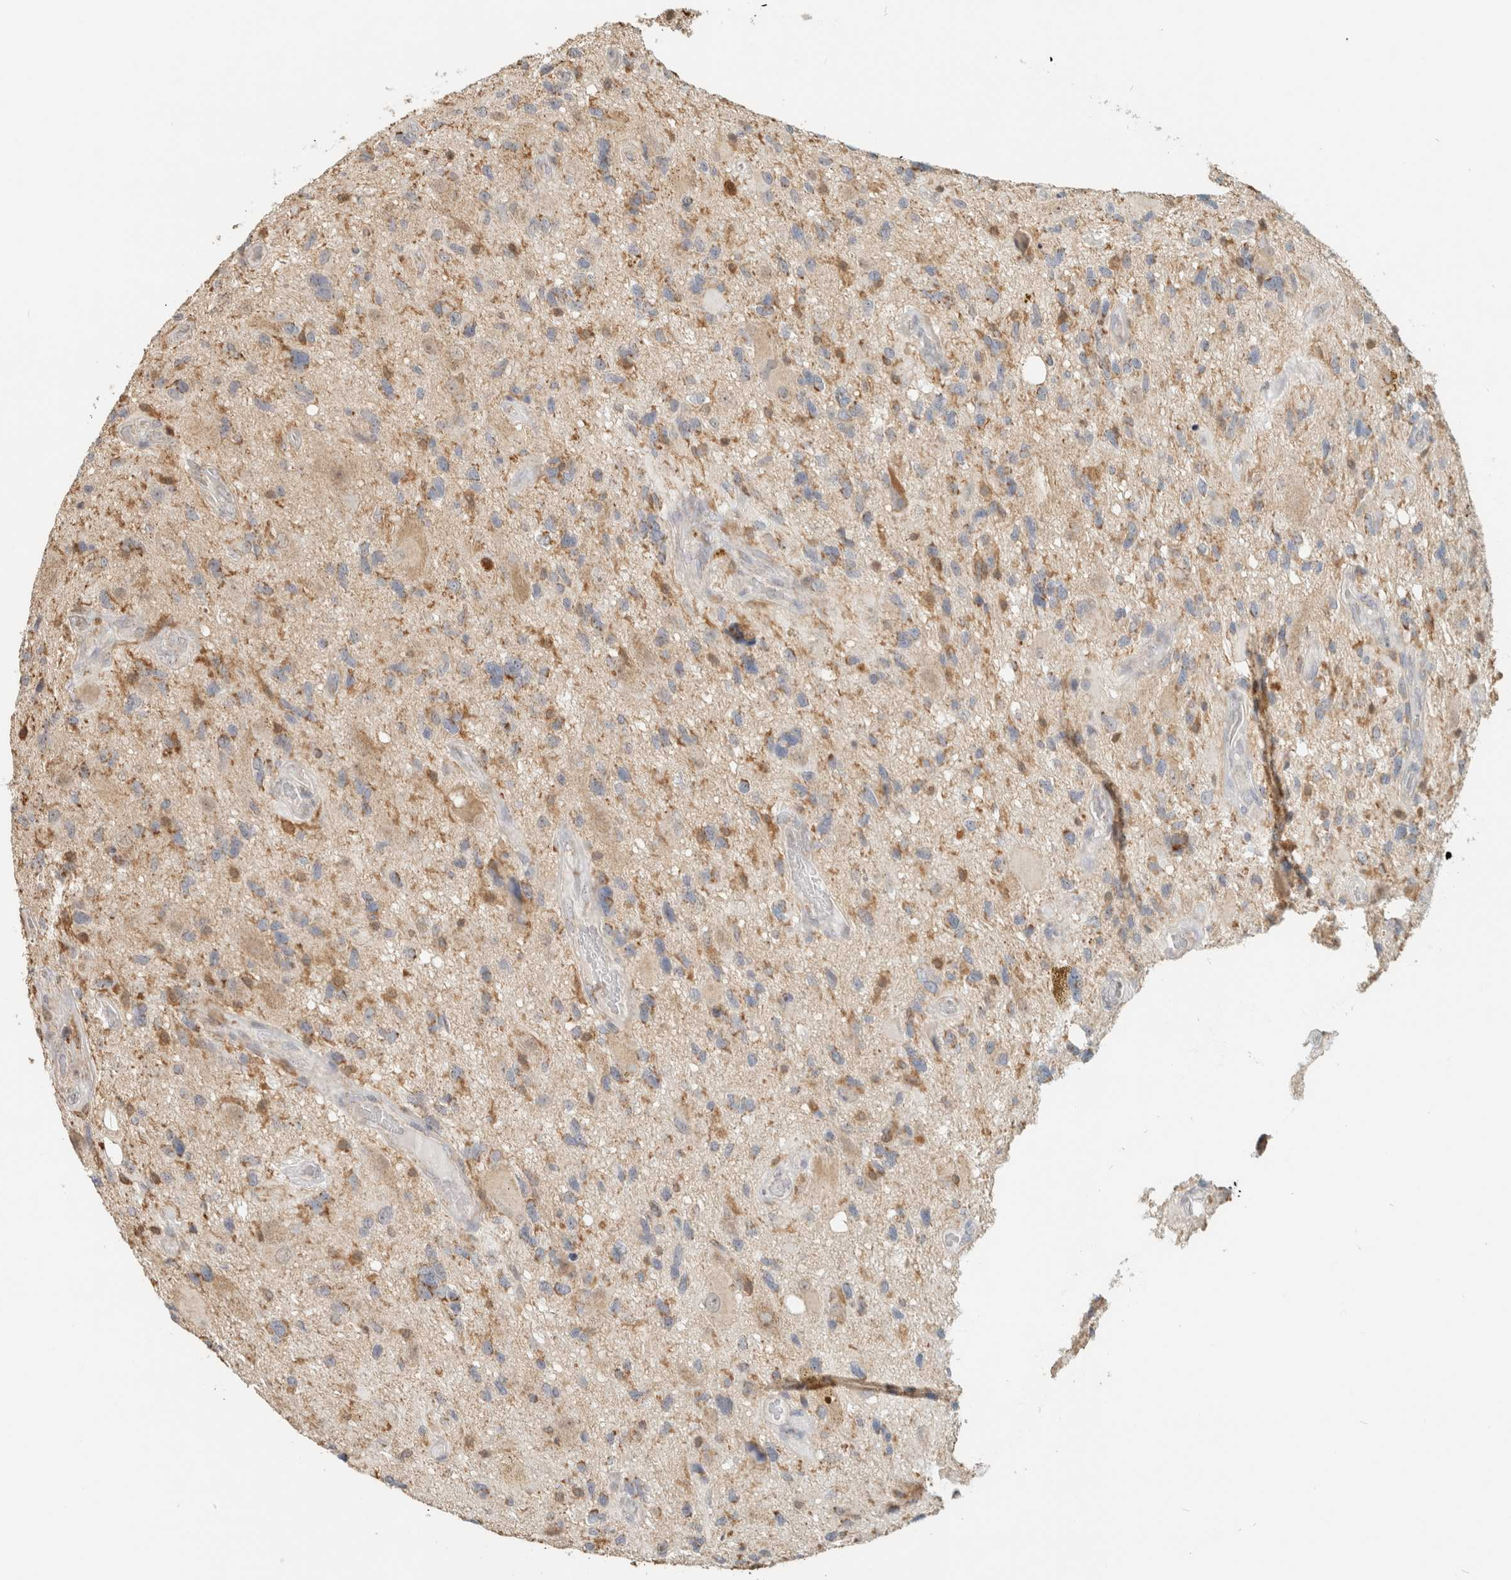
{"staining": {"intensity": "weak", "quantity": ">75%", "location": "cytoplasmic/membranous"}, "tissue": "glioma", "cell_type": "Tumor cells", "image_type": "cancer", "snomed": [{"axis": "morphology", "description": "Glioma, malignant, High grade"}, {"axis": "topography", "description": "Brain"}], "caption": "Tumor cells exhibit low levels of weak cytoplasmic/membranous staining in about >75% of cells in glioma. The staining was performed using DAB to visualize the protein expression in brown, while the nuclei were stained in blue with hematoxylin (Magnification: 20x).", "gene": "CAPG", "patient": {"sex": "male", "age": 33}}